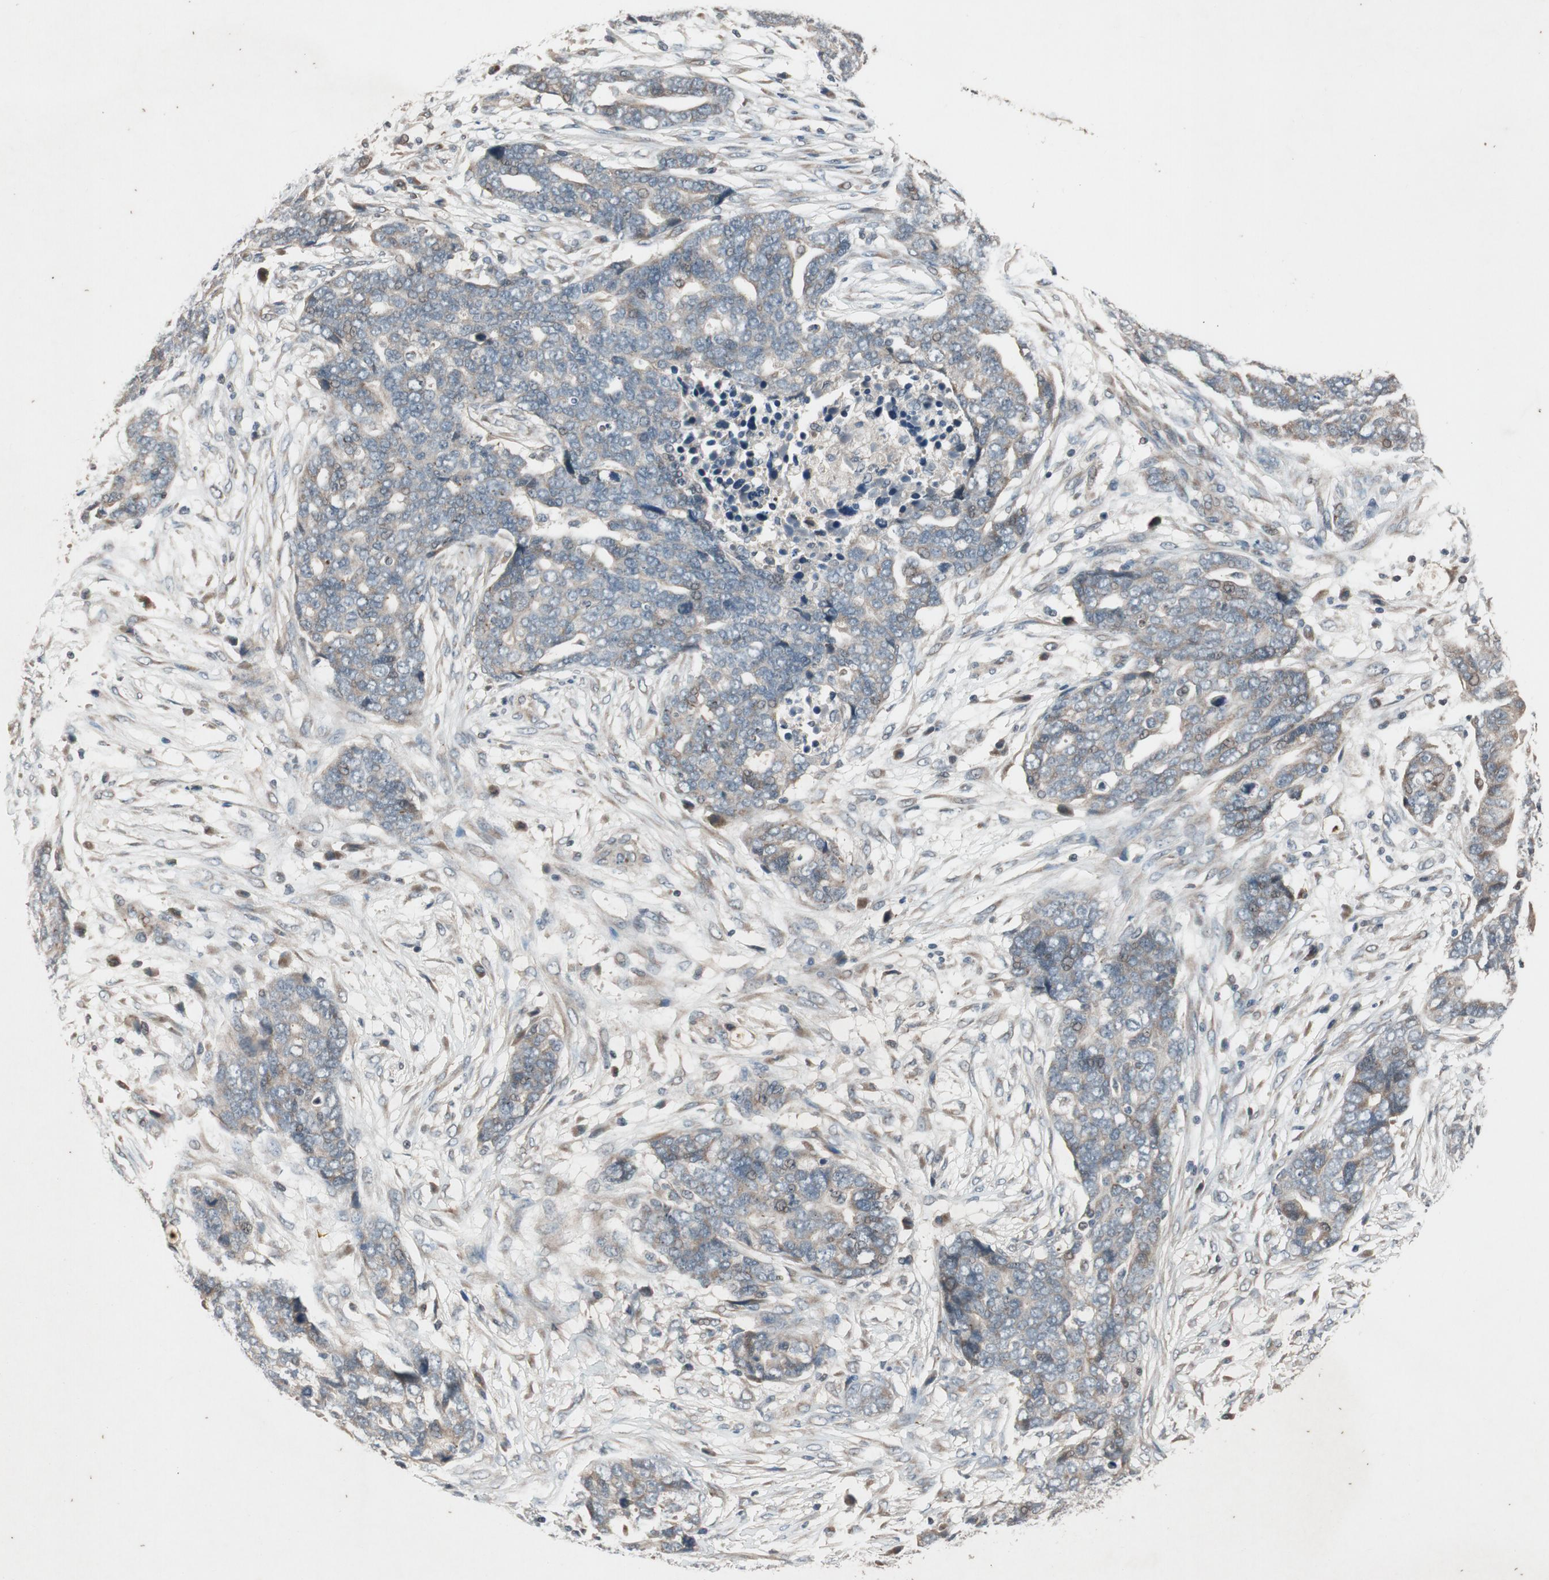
{"staining": {"intensity": "weak", "quantity": ">75%", "location": "cytoplasmic/membranous"}, "tissue": "ovarian cancer", "cell_type": "Tumor cells", "image_type": "cancer", "snomed": [{"axis": "morphology", "description": "Normal tissue, NOS"}, {"axis": "morphology", "description": "Cystadenocarcinoma, serous, NOS"}, {"axis": "topography", "description": "Fallopian tube"}, {"axis": "topography", "description": "Ovary"}], "caption": "A micrograph of human serous cystadenocarcinoma (ovarian) stained for a protein reveals weak cytoplasmic/membranous brown staining in tumor cells. (Brightfield microscopy of DAB IHC at high magnification).", "gene": "ATP2C1", "patient": {"sex": "female", "age": 56}}